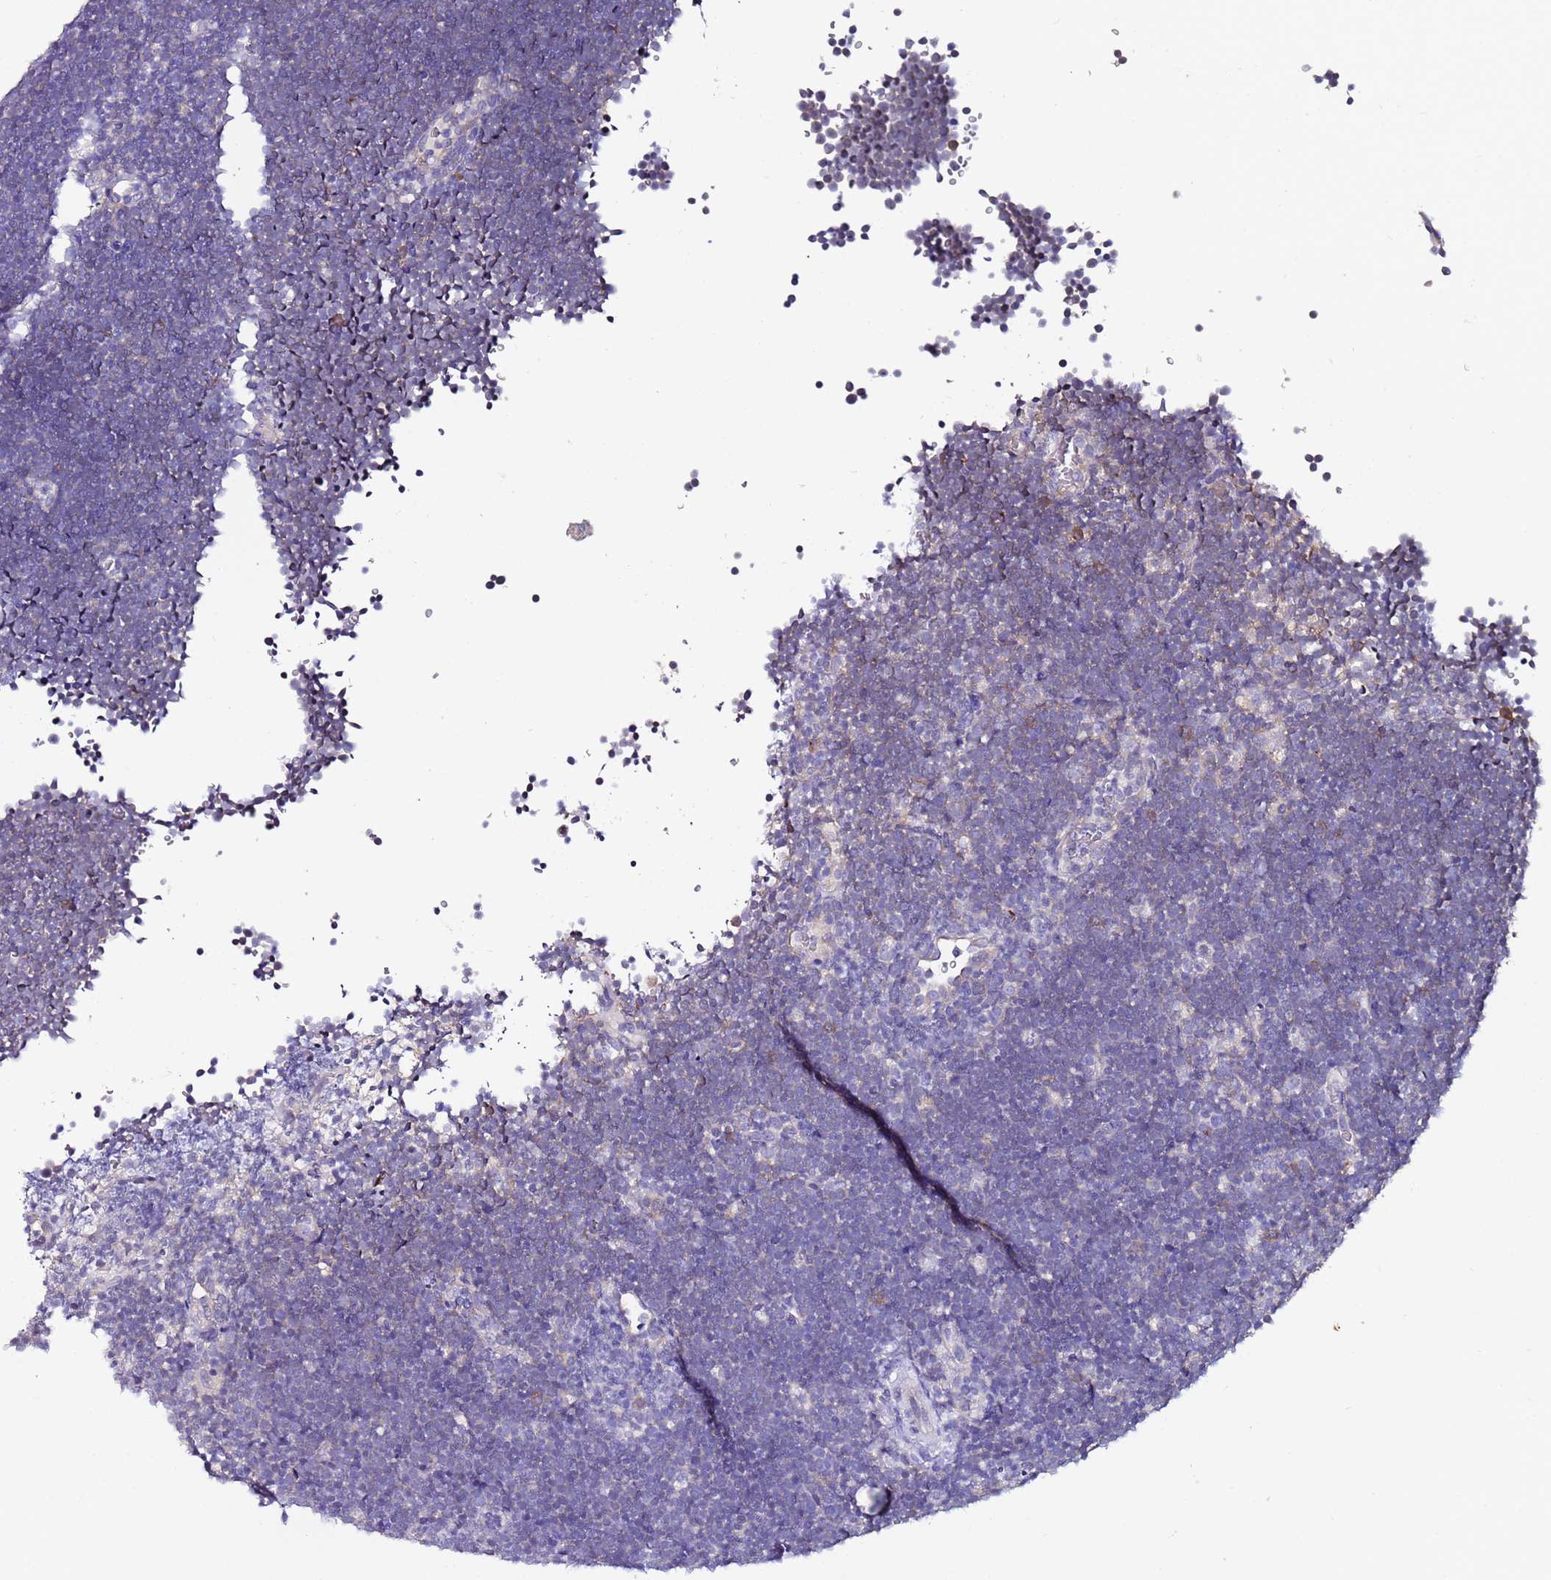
{"staining": {"intensity": "negative", "quantity": "none", "location": "none"}, "tissue": "lymphoma", "cell_type": "Tumor cells", "image_type": "cancer", "snomed": [{"axis": "morphology", "description": "Malignant lymphoma, non-Hodgkin's type, High grade"}, {"axis": "topography", "description": "Lymph node"}], "caption": "Immunohistochemistry (IHC) micrograph of malignant lymphoma, non-Hodgkin's type (high-grade) stained for a protein (brown), which exhibits no staining in tumor cells. (DAB immunohistochemistry (IHC), high magnification).", "gene": "SRRM5", "patient": {"sex": "male", "age": 13}}